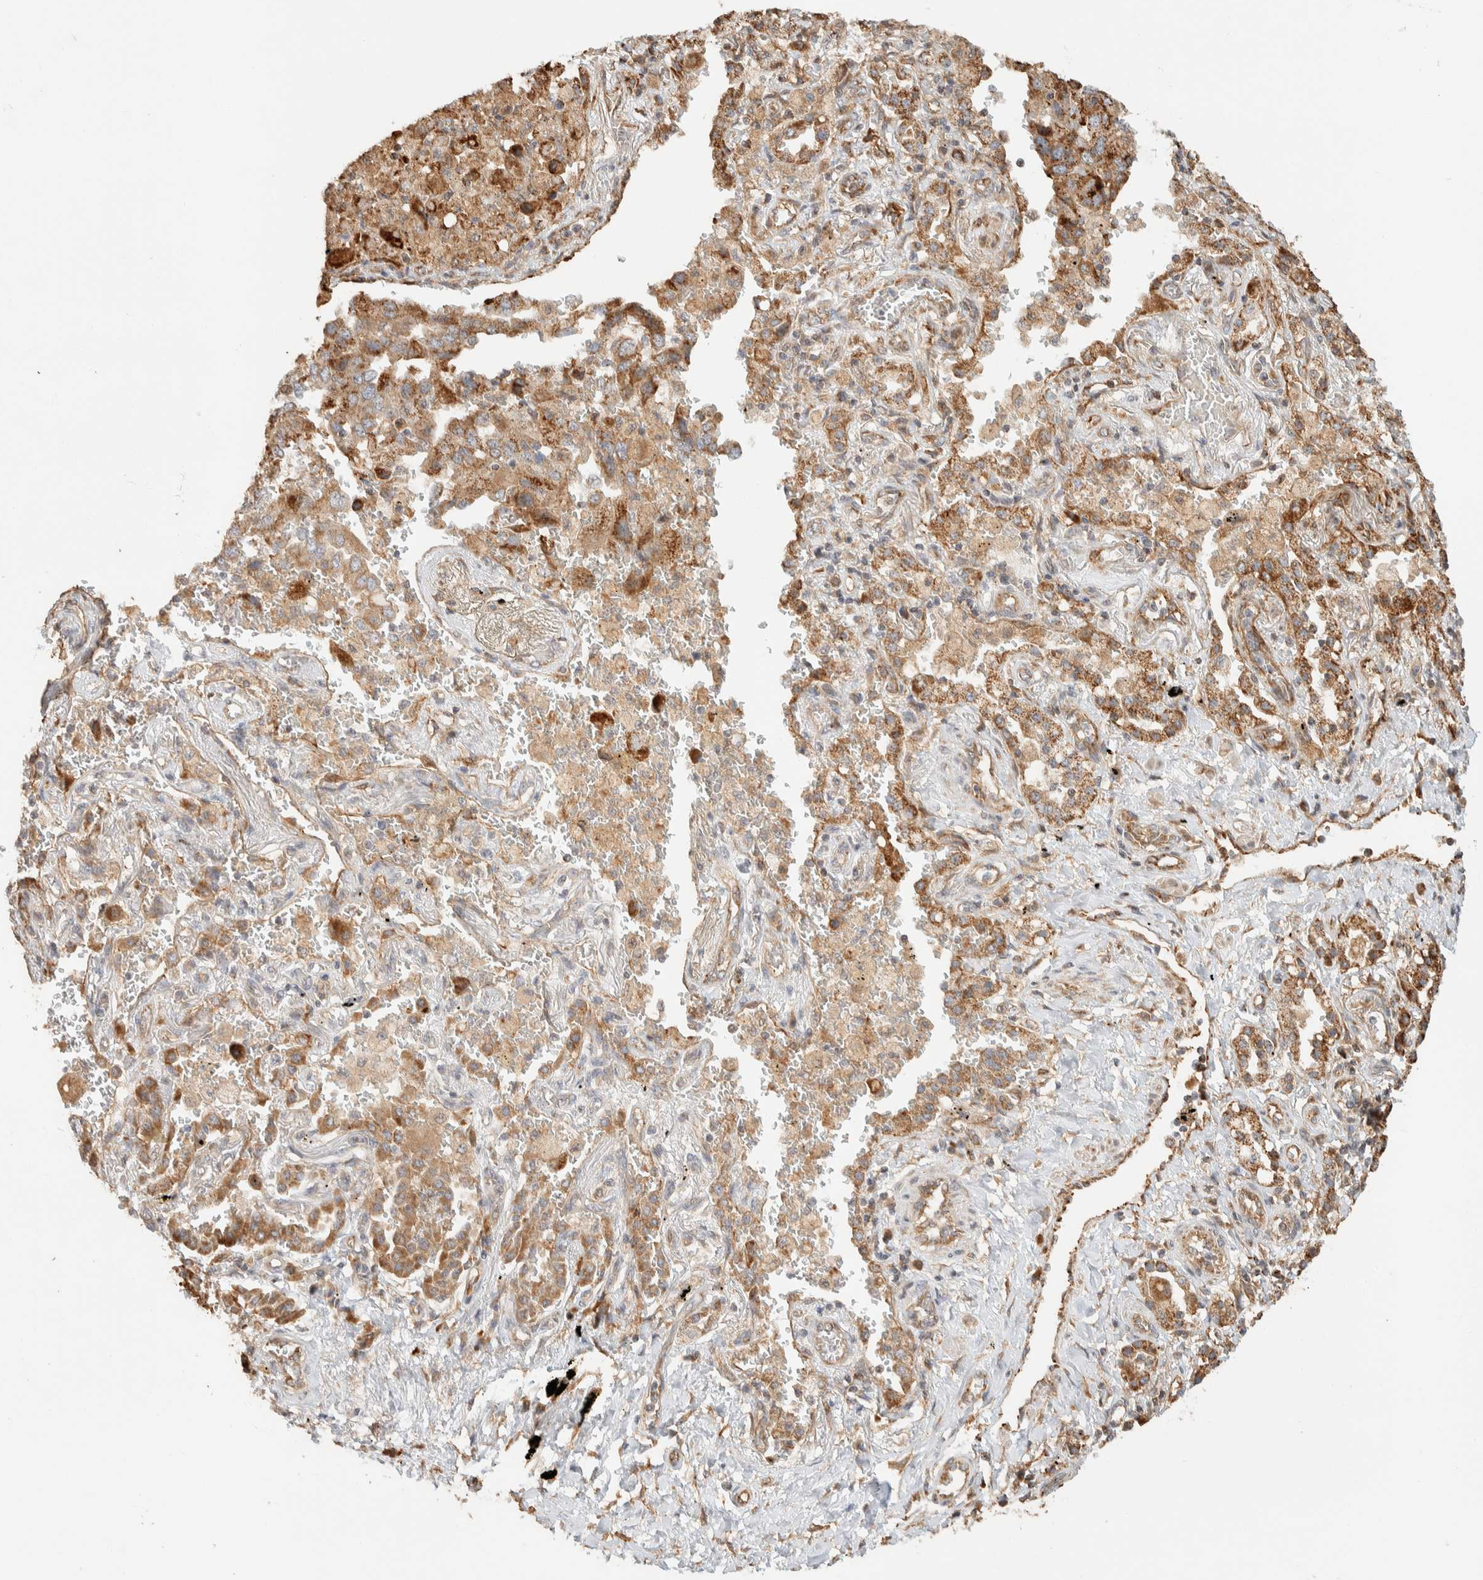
{"staining": {"intensity": "moderate", "quantity": ">75%", "location": "cytoplasmic/membranous"}, "tissue": "lung cancer", "cell_type": "Tumor cells", "image_type": "cancer", "snomed": [{"axis": "morphology", "description": "Adenocarcinoma, NOS"}, {"axis": "topography", "description": "Lung"}], "caption": "Immunohistochemical staining of adenocarcinoma (lung) exhibits medium levels of moderate cytoplasmic/membranous positivity in about >75% of tumor cells.", "gene": "KIF9", "patient": {"sex": "female", "age": 65}}